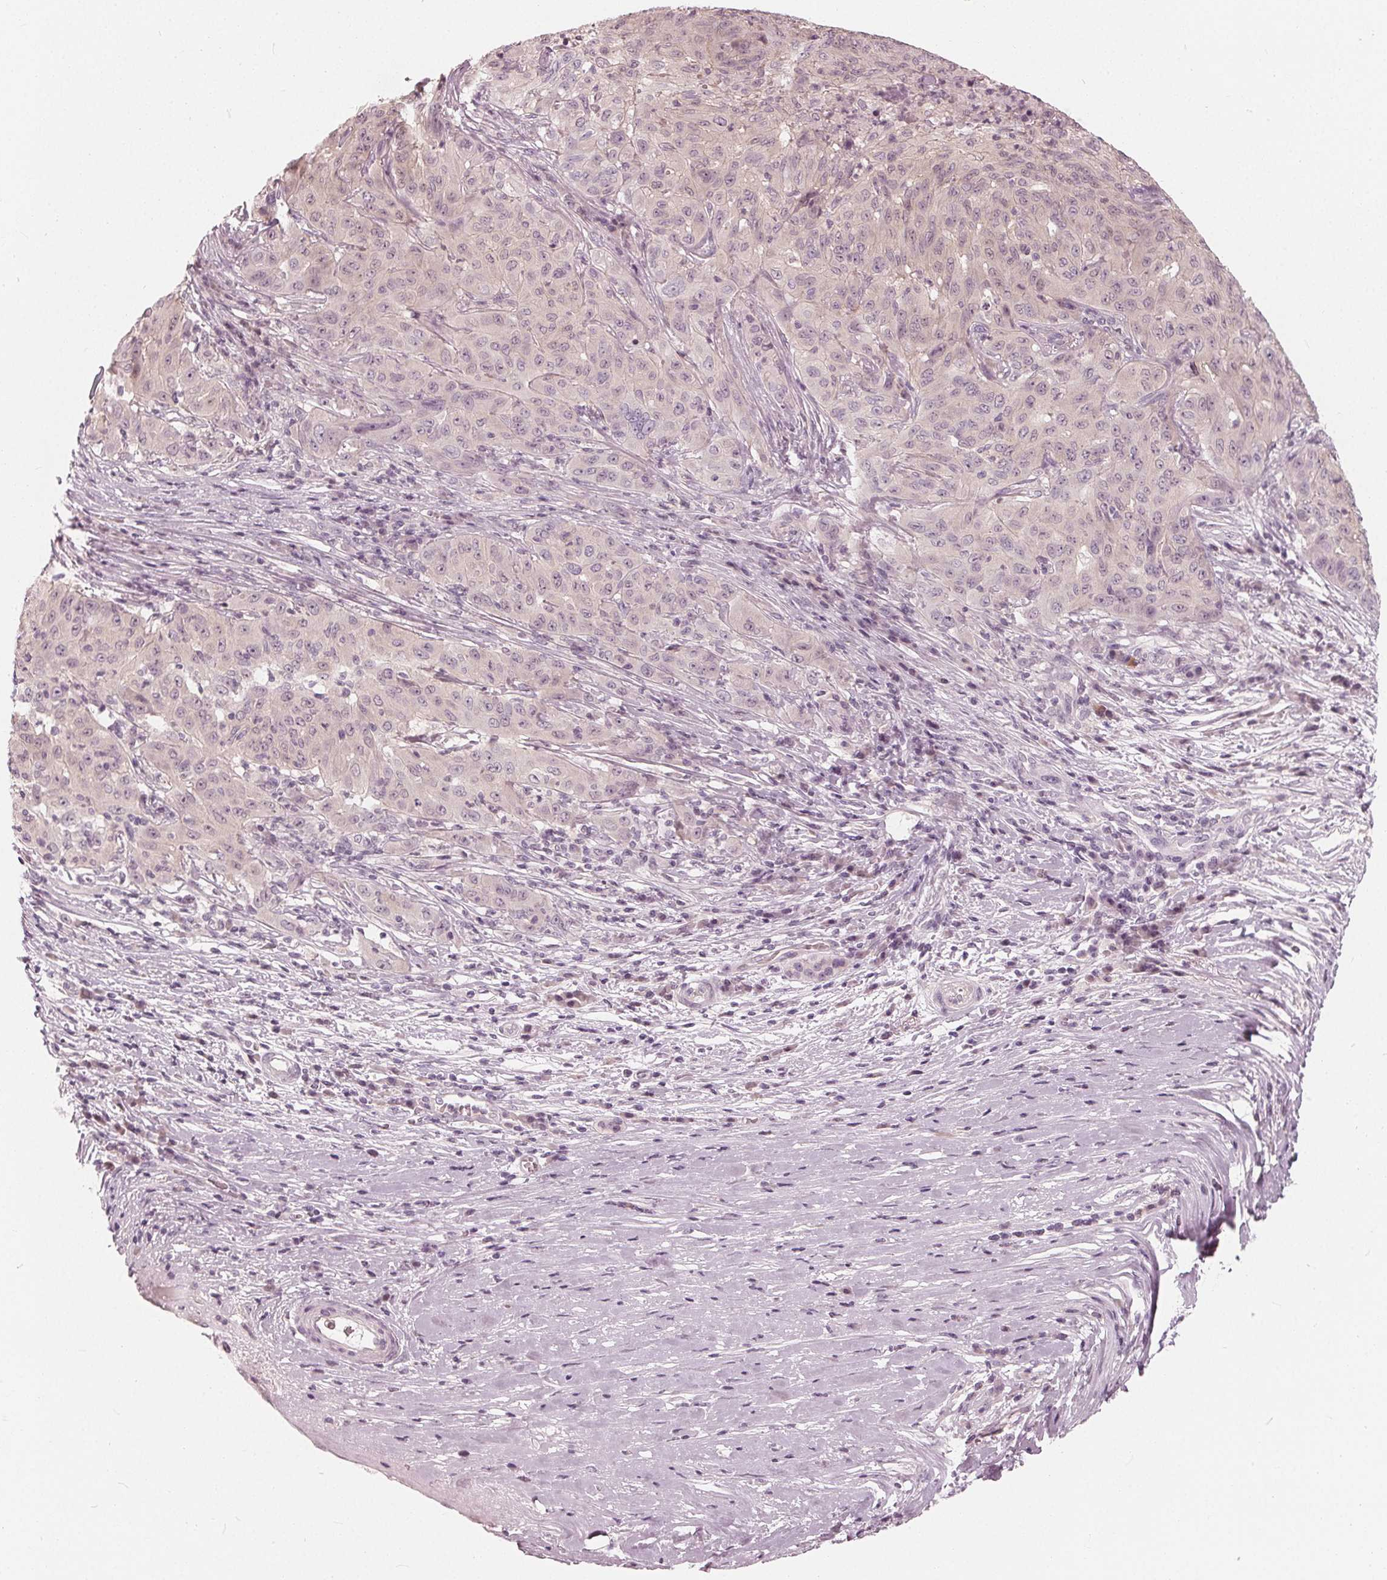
{"staining": {"intensity": "negative", "quantity": "none", "location": "none"}, "tissue": "pancreatic cancer", "cell_type": "Tumor cells", "image_type": "cancer", "snomed": [{"axis": "morphology", "description": "Adenocarcinoma, NOS"}, {"axis": "topography", "description": "Pancreas"}], "caption": "Immunohistochemistry of pancreatic cancer (adenocarcinoma) demonstrates no staining in tumor cells.", "gene": "SAT2", "patient": {"sex": "male", "age": 63}}